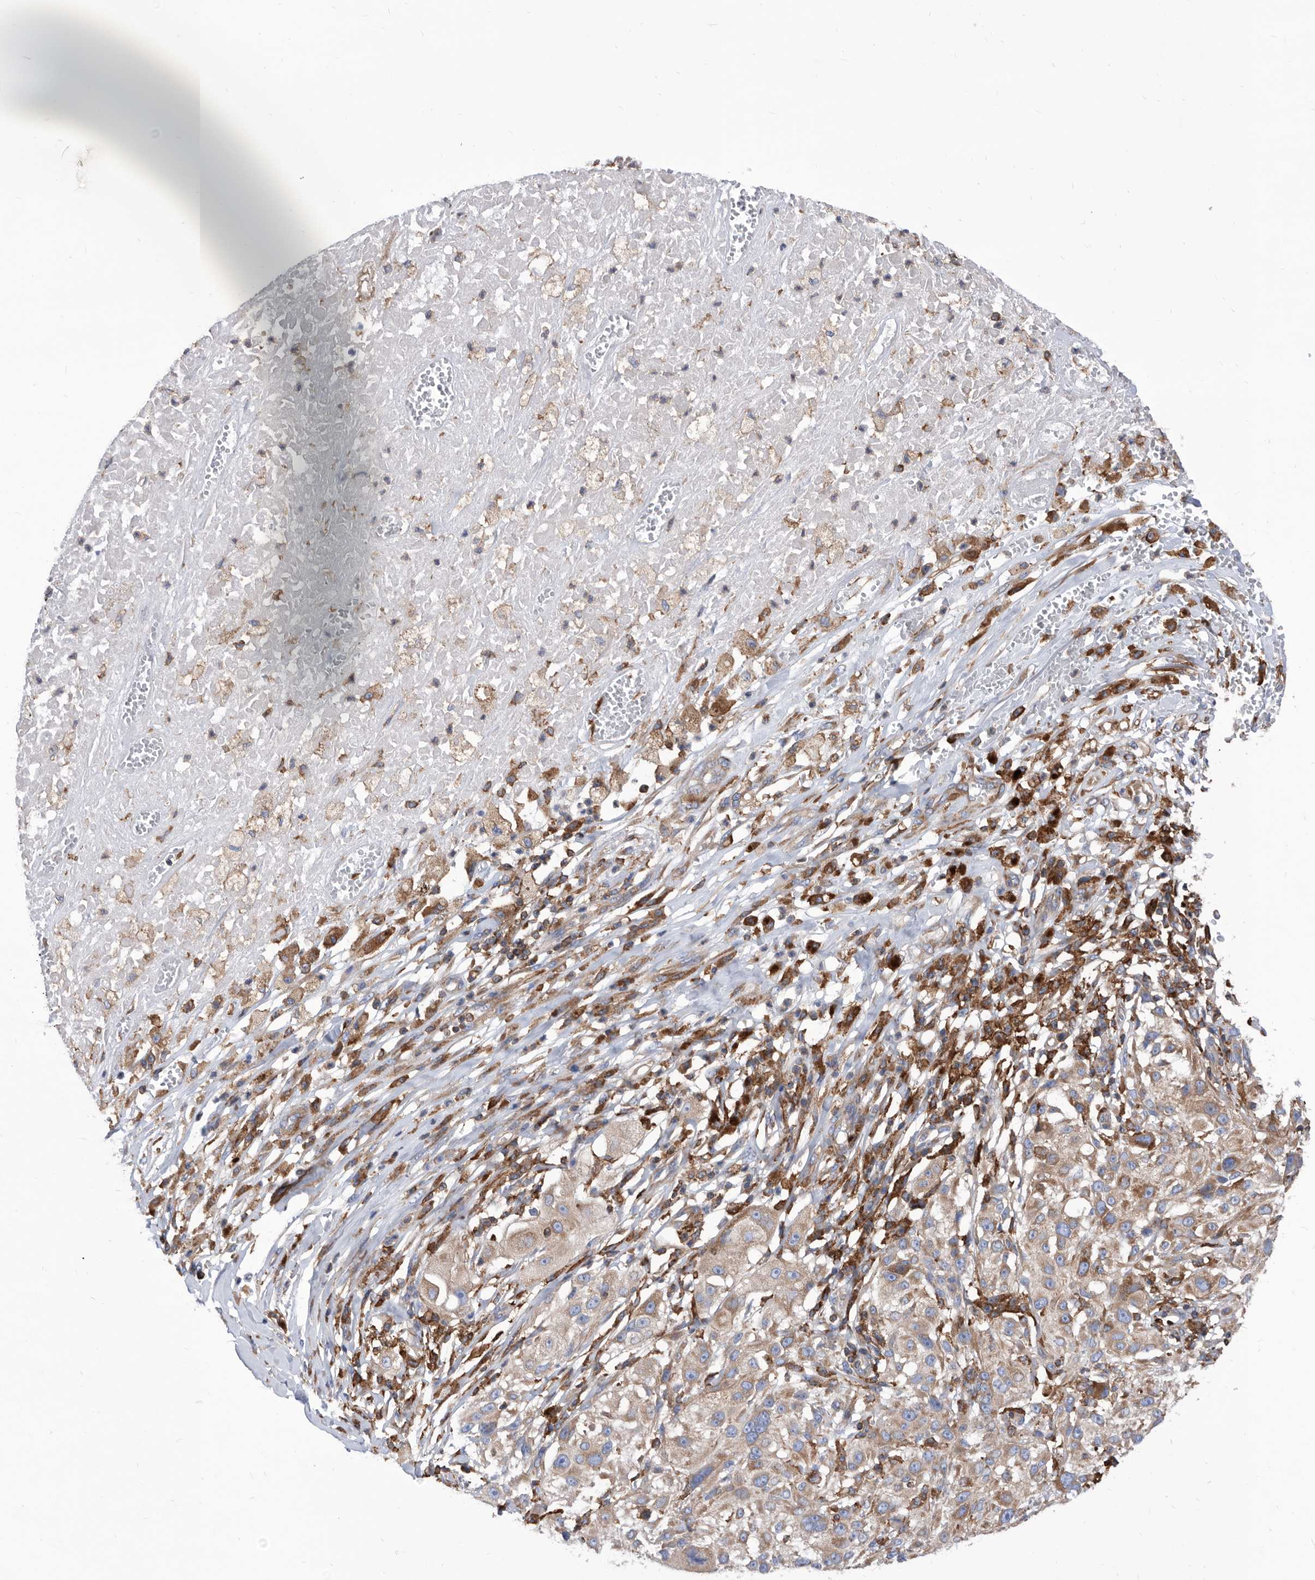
{"staining": {"intensity": "weak", "quantity": "25%-75%", "location": "cytoplasmic/membranous"}, "tissue": "melanoma", "cell_type": "Tumor cells", "image_type": "cancer", "snomed": [{"axis": "morphology", "description": "Necrosis, NOS"}, {"axis": "morphology", "description": "Malignant melanoma, NOS"}, {"axis": "topography", "description": "Skin"}], "caption": "Protein analysis of melanoma tissue shows weak cytoplasmic/membranous positivity in approximately 25%-75% of tumor cells.", "gene": "SMG7", "patient": {"sex": "female", "age": 87}}